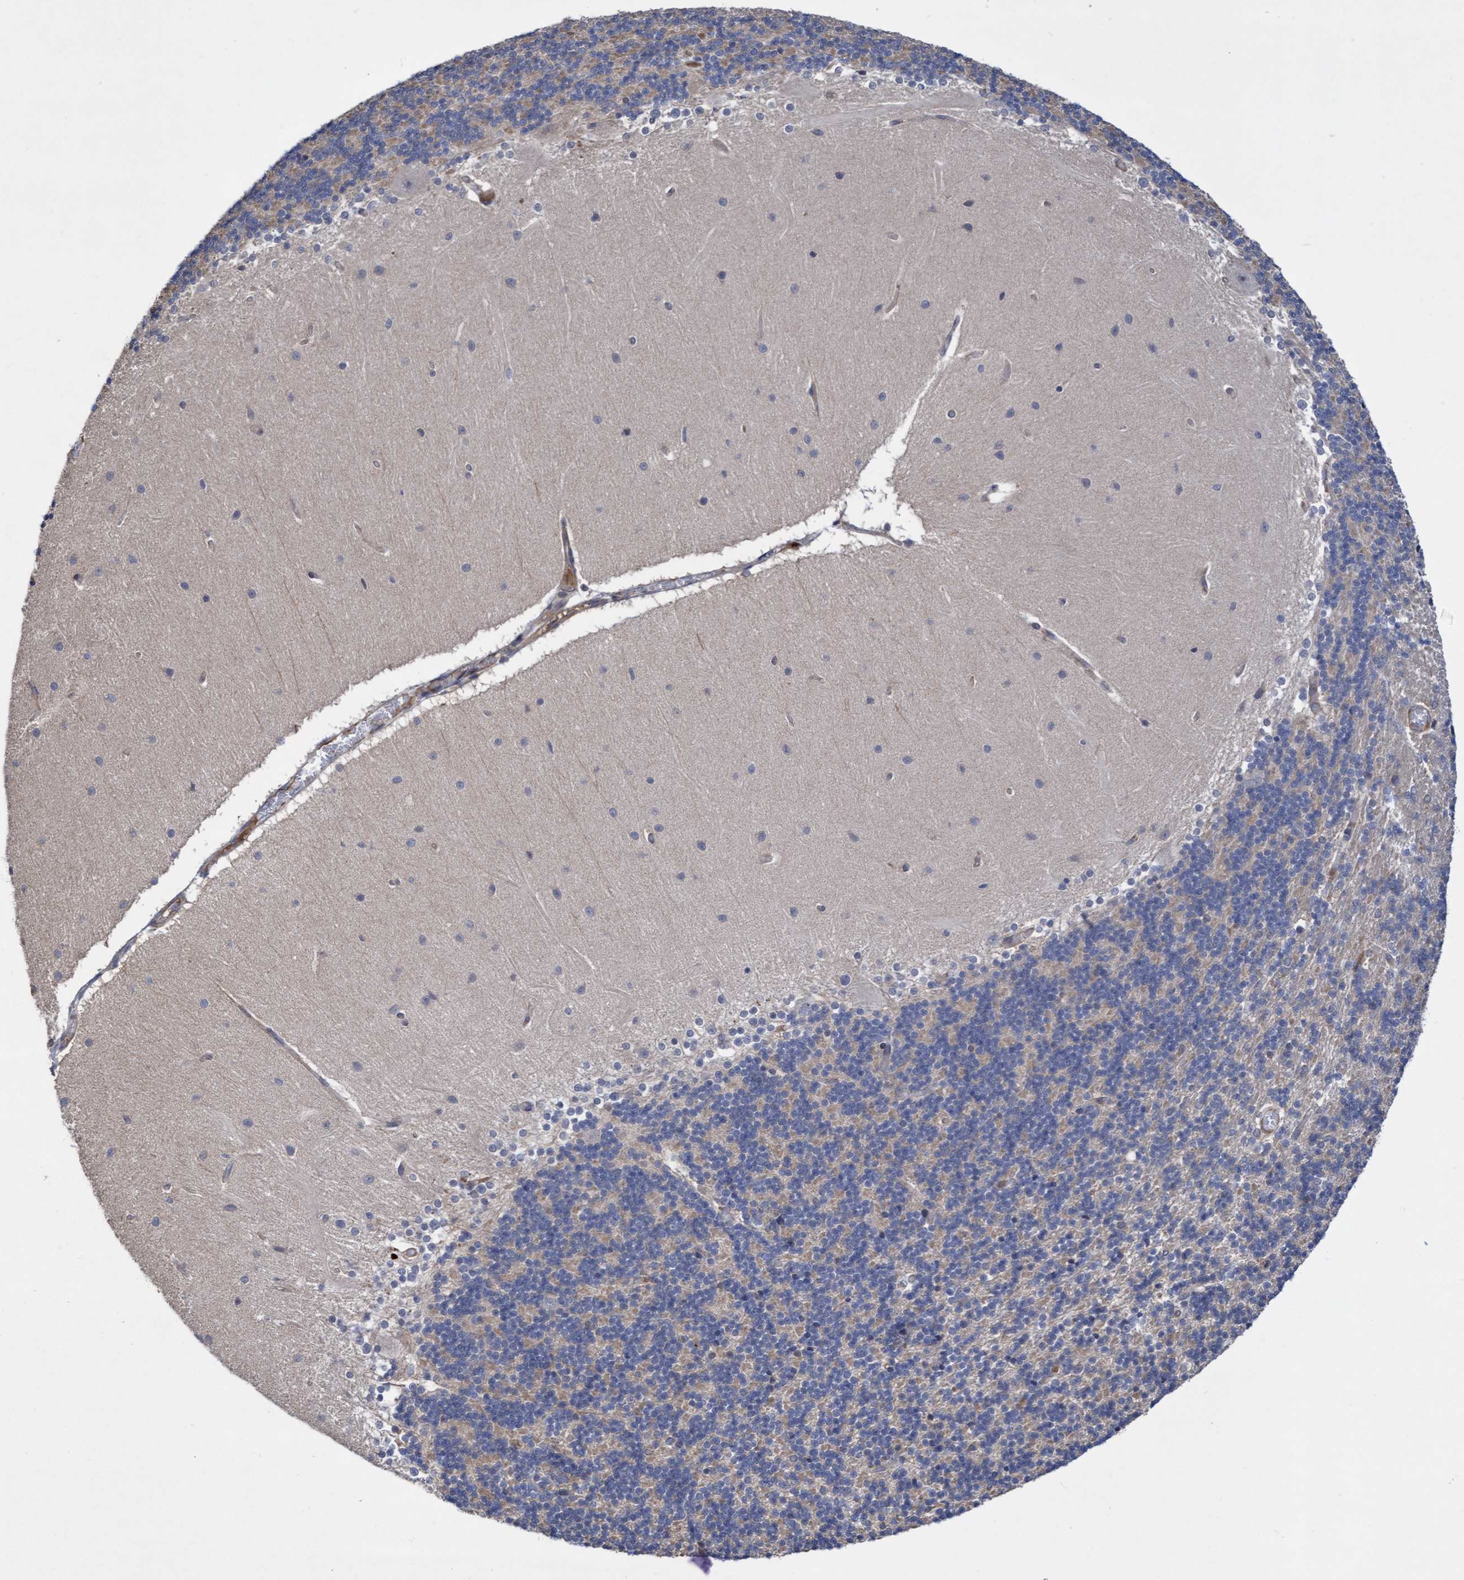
{"staining": {"intensity": "negative", "quantity": "none", "location": "none"}, "tissue": "cerebellum", "cell_type": "Cells in granular layer", "image_type": "normal", "snomed": [{"axis": "morphology", "description": "Normal tissue, NOS"}, {"axis": "topography", "description": "Cerebellum"}], "caption": "Cells in granular layer are negative for protein expression in benign human cerebellum.", "gene": "COBL", "patient": {"sex": "female", "age": 54}}